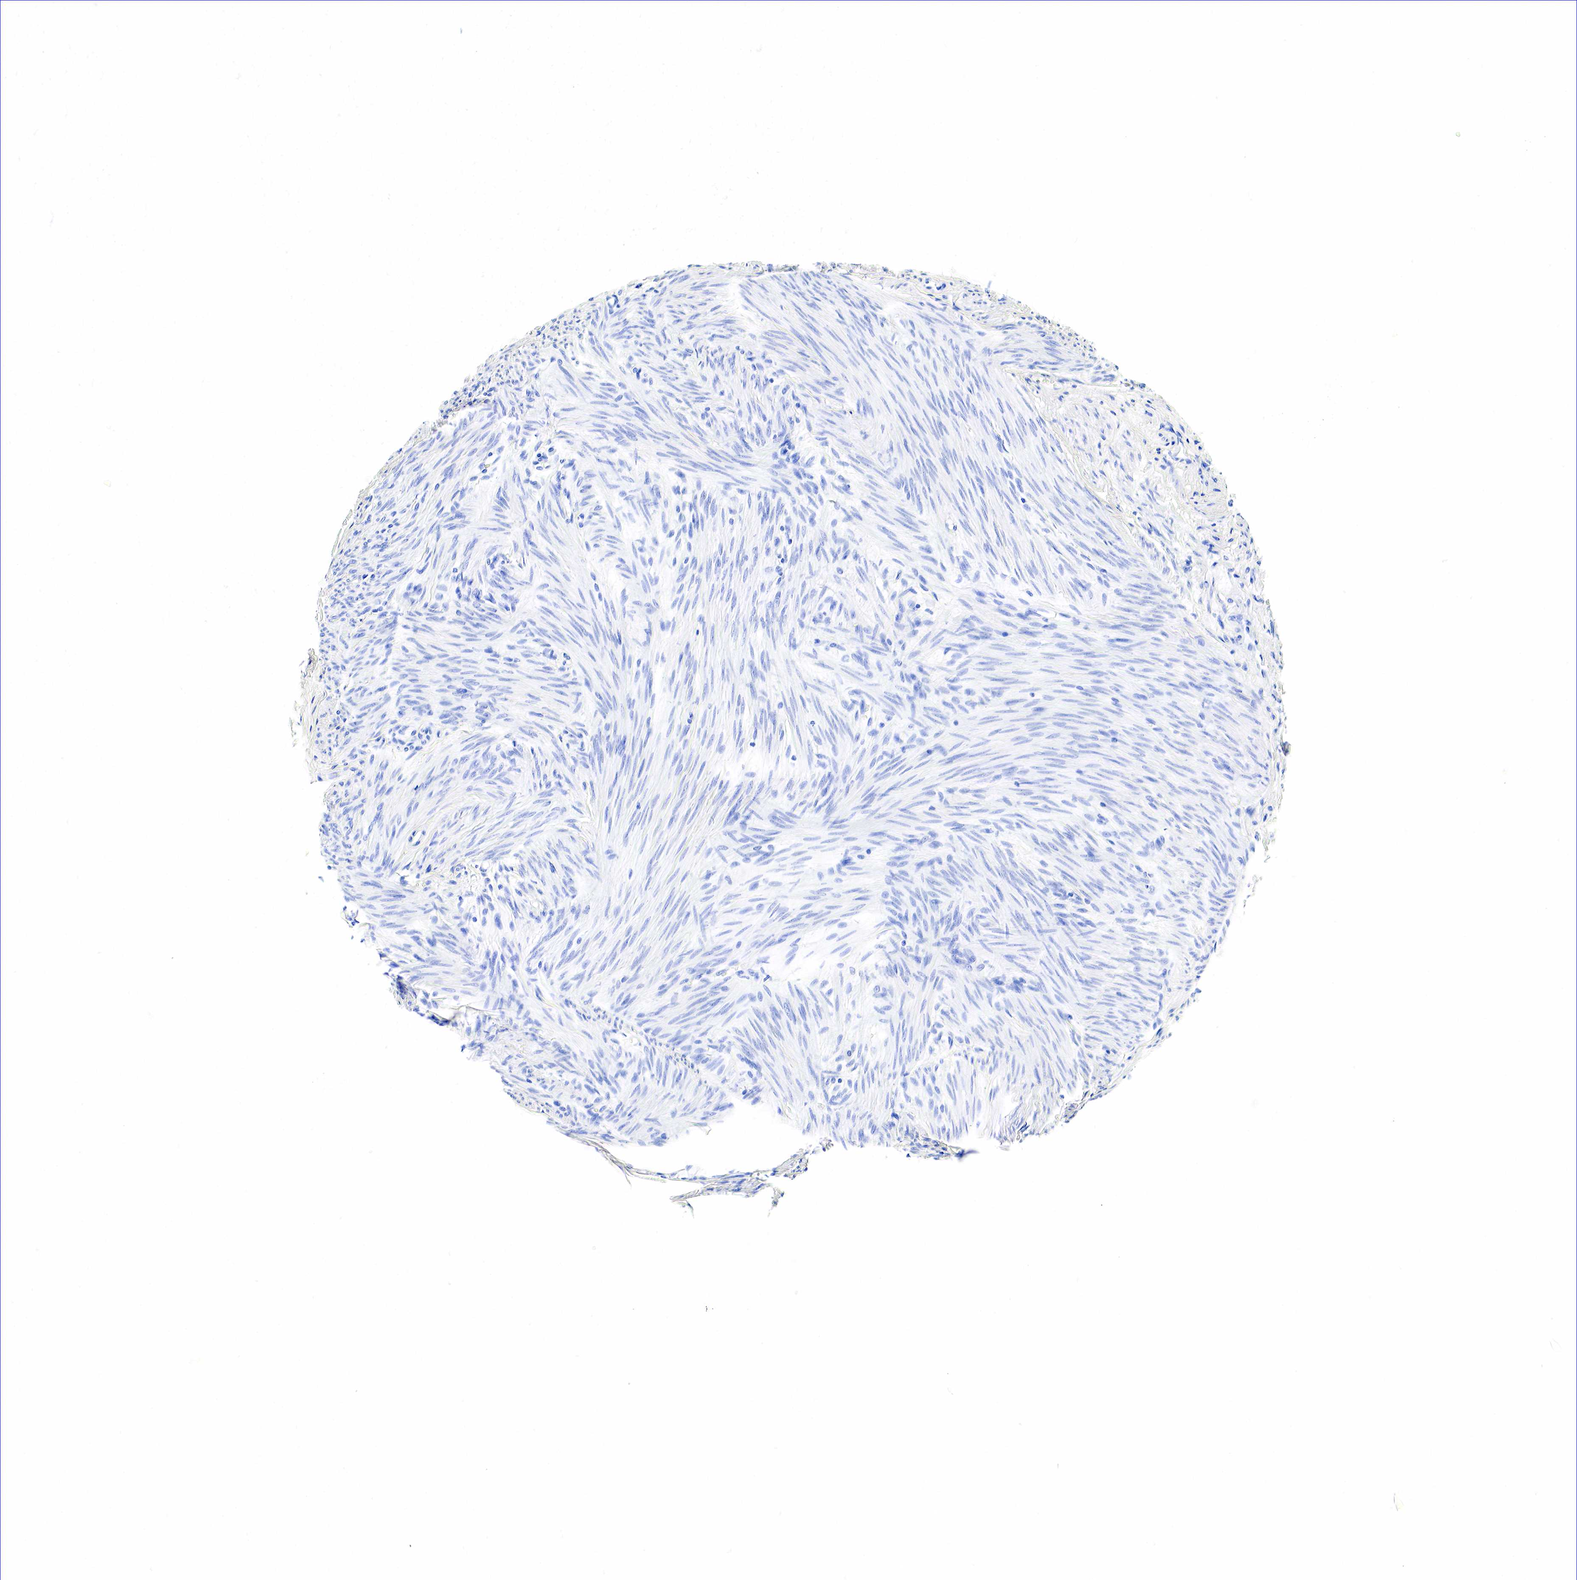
{"staining": {"intensity": "negative", "quantity": "none", "location": "none"}, "tissue": "endometrial cancer", "cell_type": "Tumor cells", "image_type": "cancer", "snomed": [{"axis": "morphology", "description": "Adenocarcinoma, NOS"}, {"axis": "topography", "description": "Endometrium"}], "caption": "The immunohistochemistry photomicrograph has no significant expression in tumor cells of endometrial adenocarcinoma tissue.", "gene": "GAST", "patient": {"sex": "female", "age": 76}}